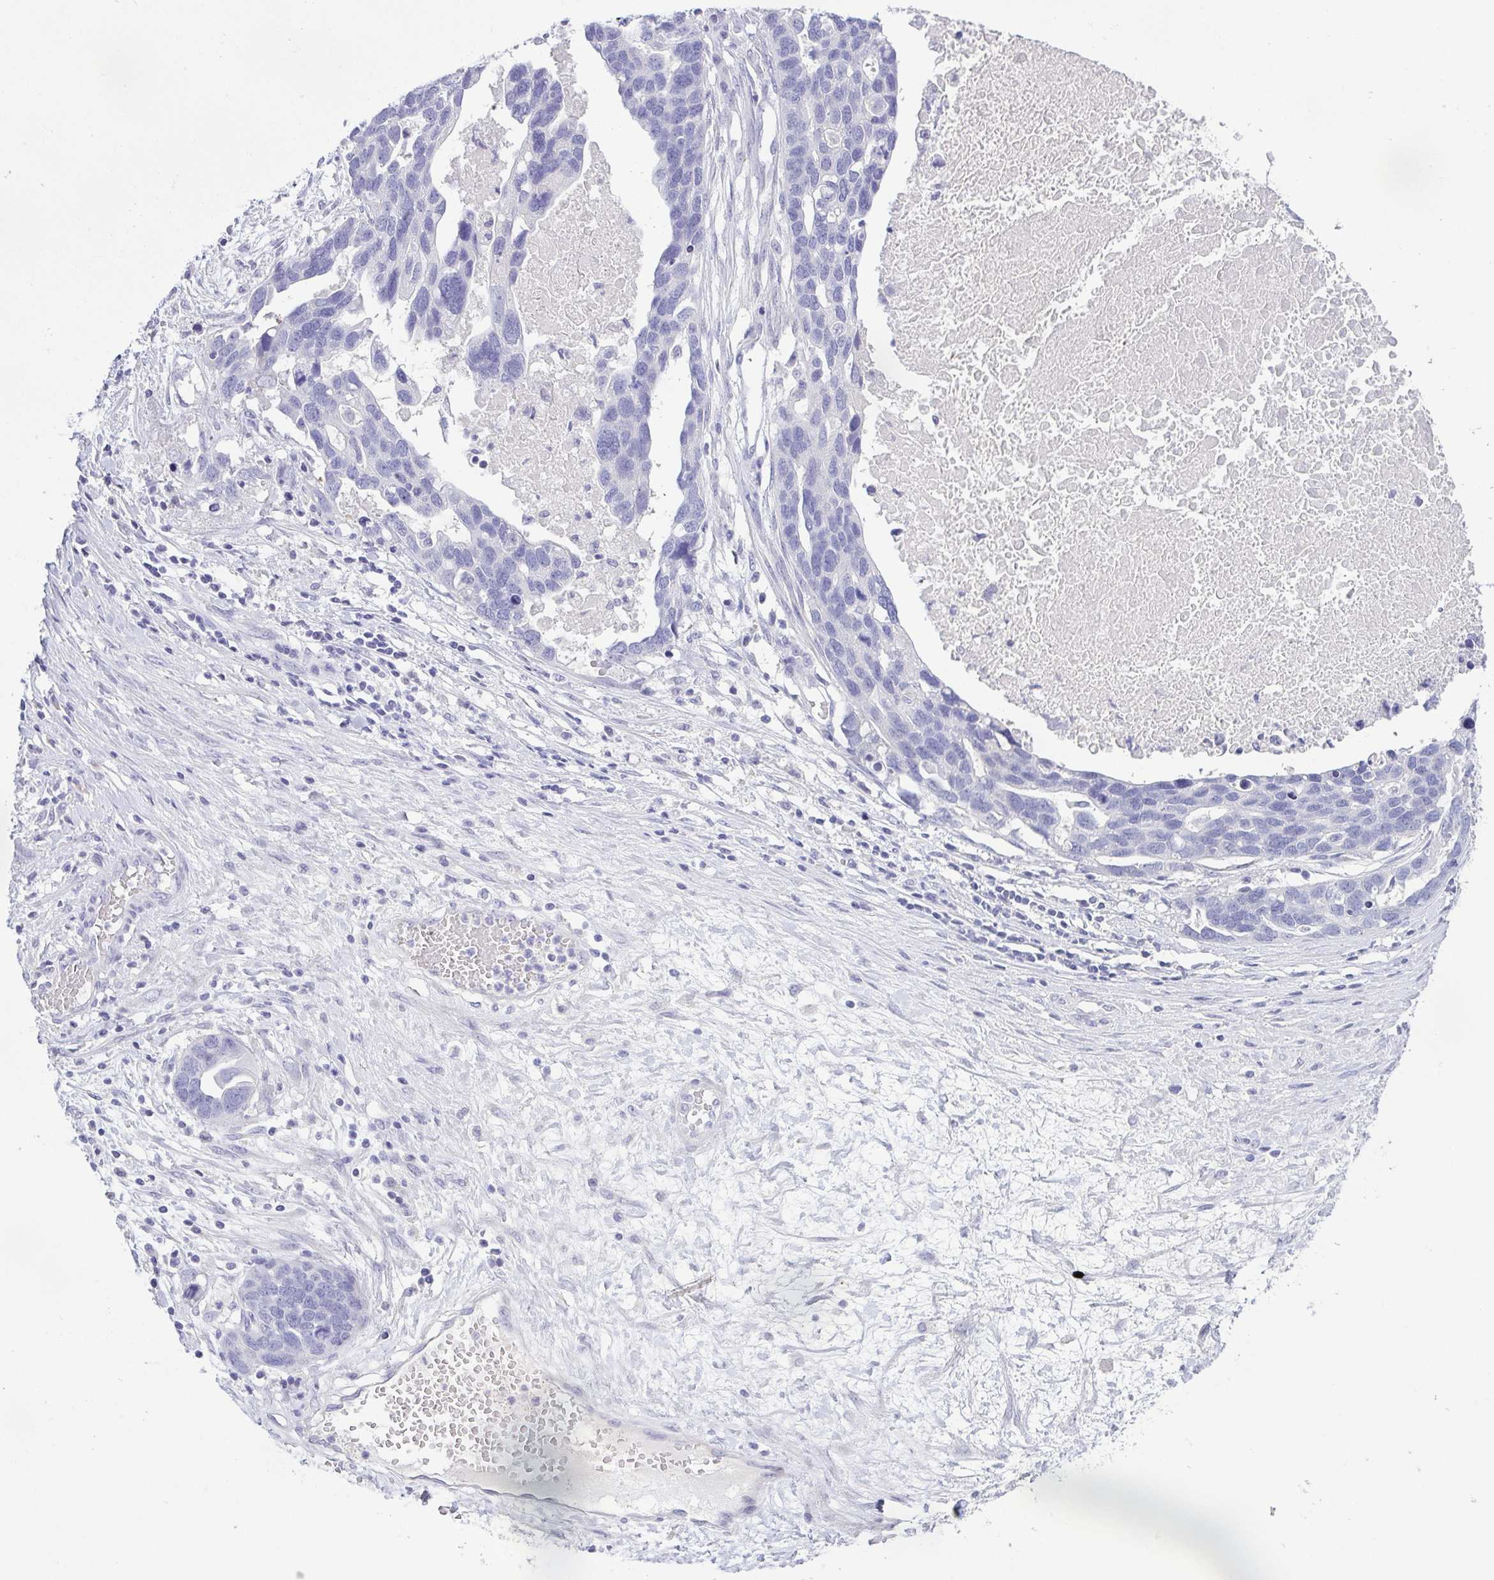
{"staining": {"intensity": "negative", "quantity": "none", "location": "none"}, "tissue": "ovarian cancer", "cell_type": "Tumor cells", "image_type": "cancer", "snomed": [{"axis": "morphology", "description": "Cystadenocarcinoma, serous, NOS"}, {"axis": "topography", "description": "Ovary"}], "caption": "The image reveals no significant expression in tumor cells of ovarian cancer (serous cystadenocarcinoma).", "gene": "HAPLN2", "patient": {"sex": "female", "age": 54}}